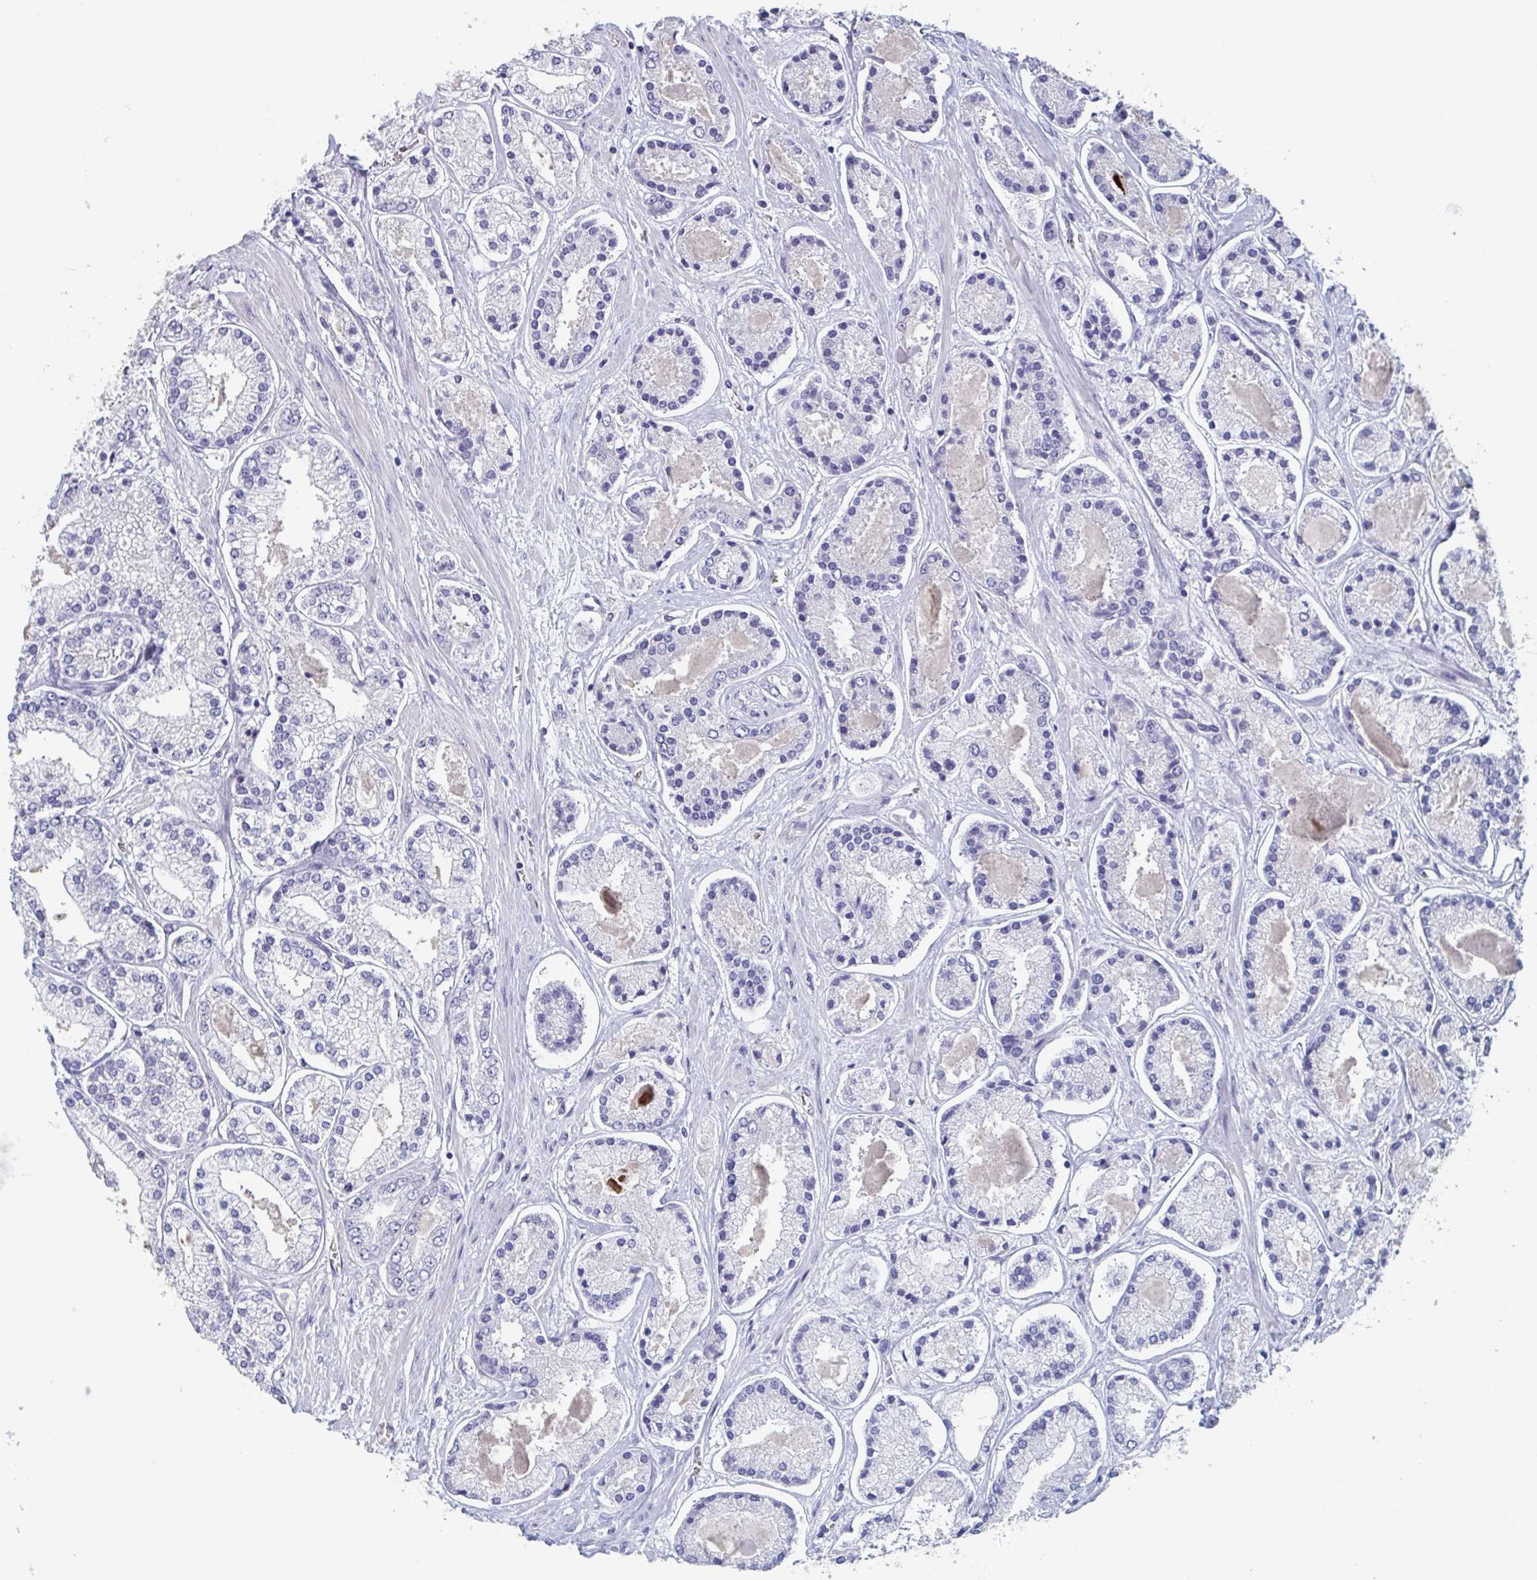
{"staining": {"intensity": "negative", "quantity": "none", "location": "none"}, "tissue": "prostate cancer", "cell_type": "Tumor cells", "image_type": "cancer", "snomed": [{"axis": "morphology", "description": "Adenocarcinoma, High grade"}, {"axis": "topography", "description": "Prostate"}], "caption": "Tumor cells are negative for brown protein staining in prostate adenocarcinoma (high-grade). The staining was performed using DAB to visualize the protein expression in brown, while the nuclei were stained in blue with hematoxylin (Magnification: 20x).", "gene": "ABHD16A", "patient": {"sex": "male", "age": 67}}